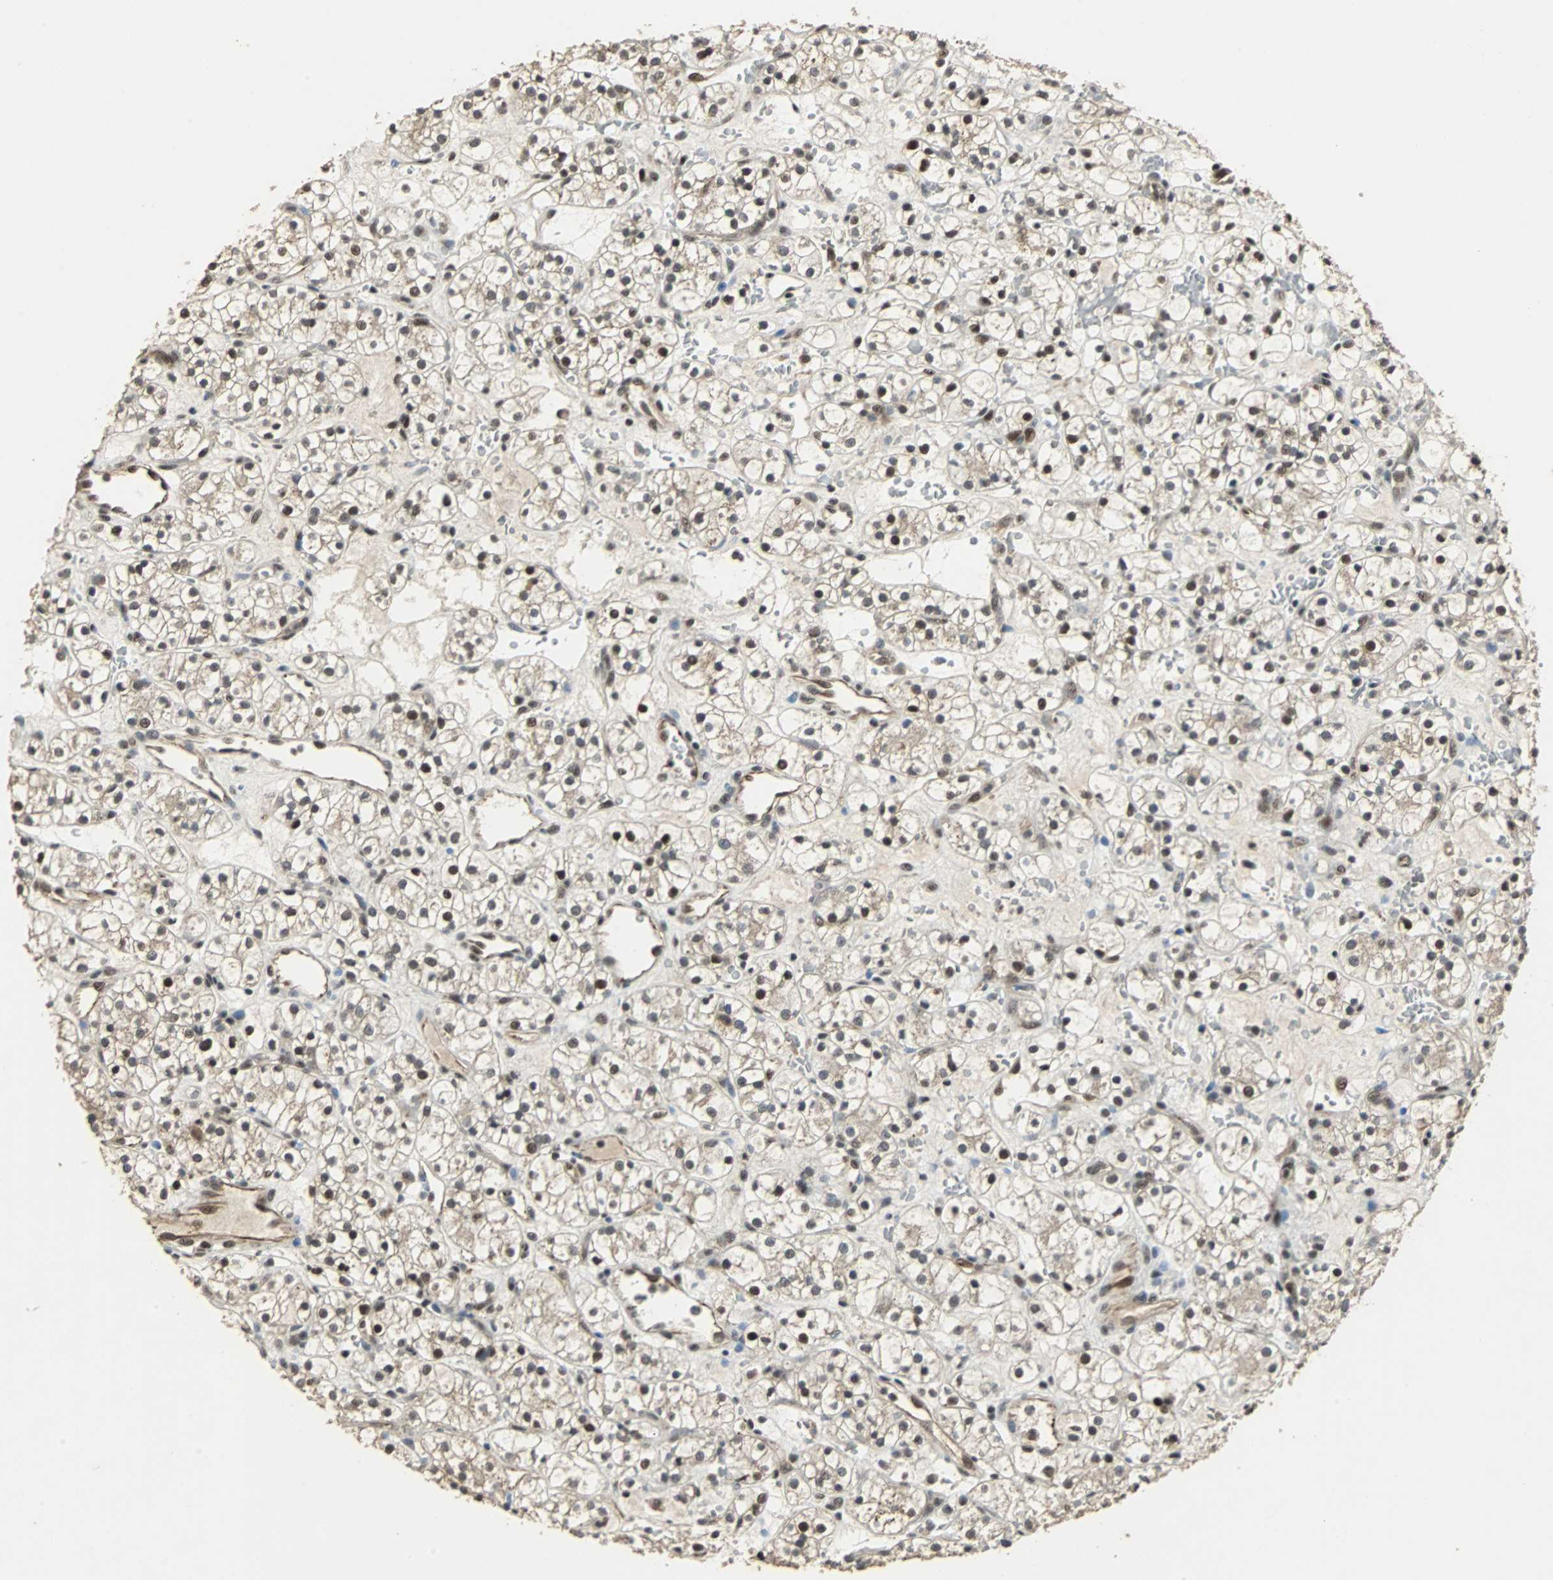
{"staining": {"intensity": "strong", "quantity": ">75%", "location": "nuclear"}, "tissue": "renal cancer", "cell_type": "Tumor cells", "image_type": "cancer", "snomed": [{"axis": "morphology", "description": "Adenocarcinoma, NOS"}, {"axis": "topography", "description": "Kidney"}], "caption": "Protein staining of renal cancer (adenocarcinoma) tissue displays strong nuclear staining in about >75% of tumor cells. Using DAB (3,3'-diaminobenzidine) (brown) and hematoxylin (blue) stains, captured at high magnification using brightfield microscopy.", "gene": "MED4", "patient": {"sex": "female", "age": 60}}